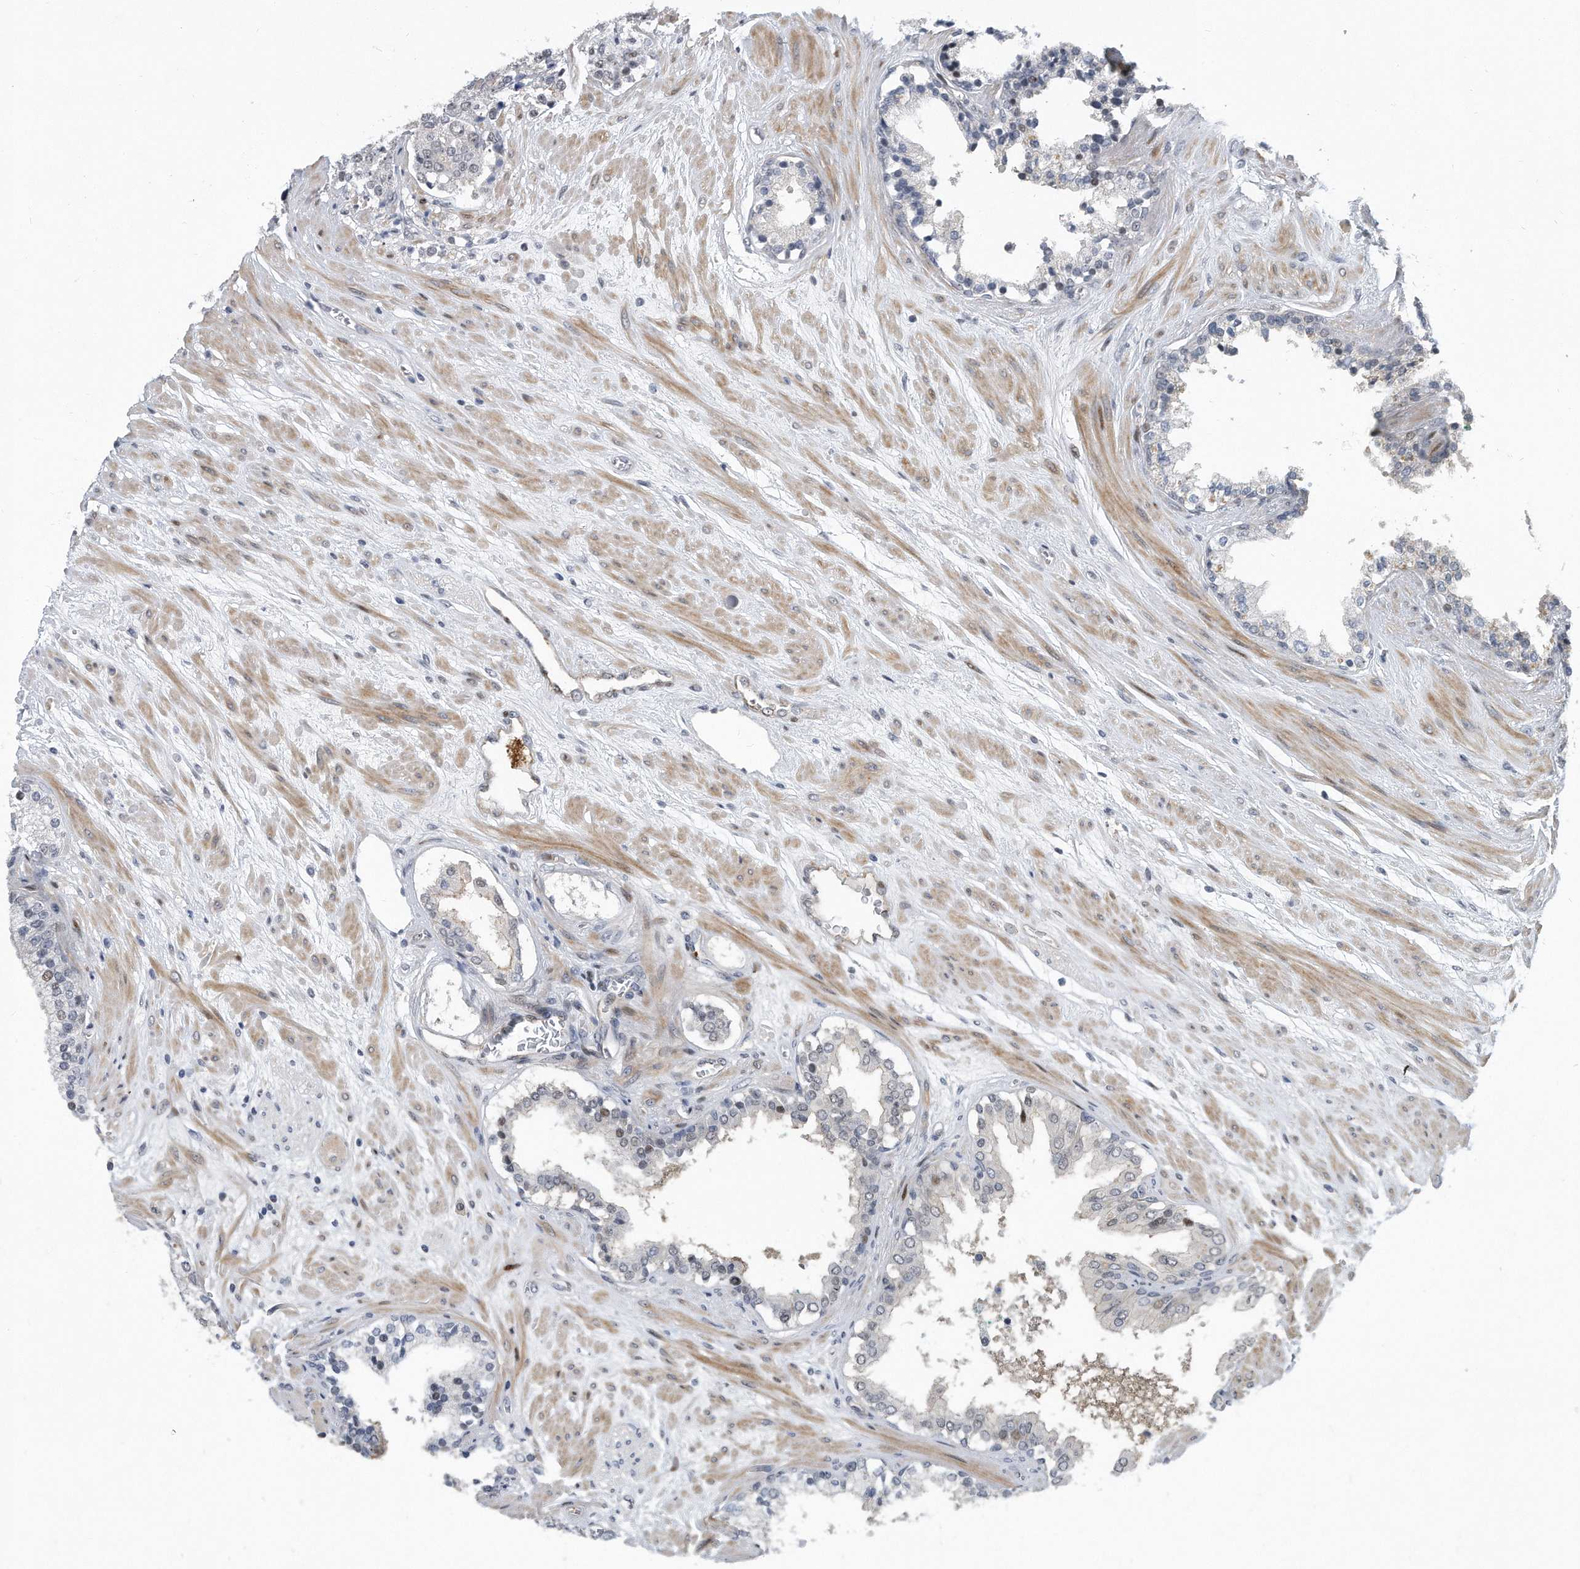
{"staining": {"intensity": "negative", "quantity": "none", "location": "none"}, "tissue": "prostate cancer", "cell_type": "Tumor cells", "image_type": "cancer", "snomed": [{"axis": "morphology", "description": "Adenocarcinoma, High grade"}, {"axis": "topography", "description": "Prostate"}], "caption": "This is an IHC photomicrograph of human high-grade adenocarcinoma (prostate). There is no expression in tumor cells.", "gene": "PGBD2", "patient": {"sex": "male", "age": 71}}